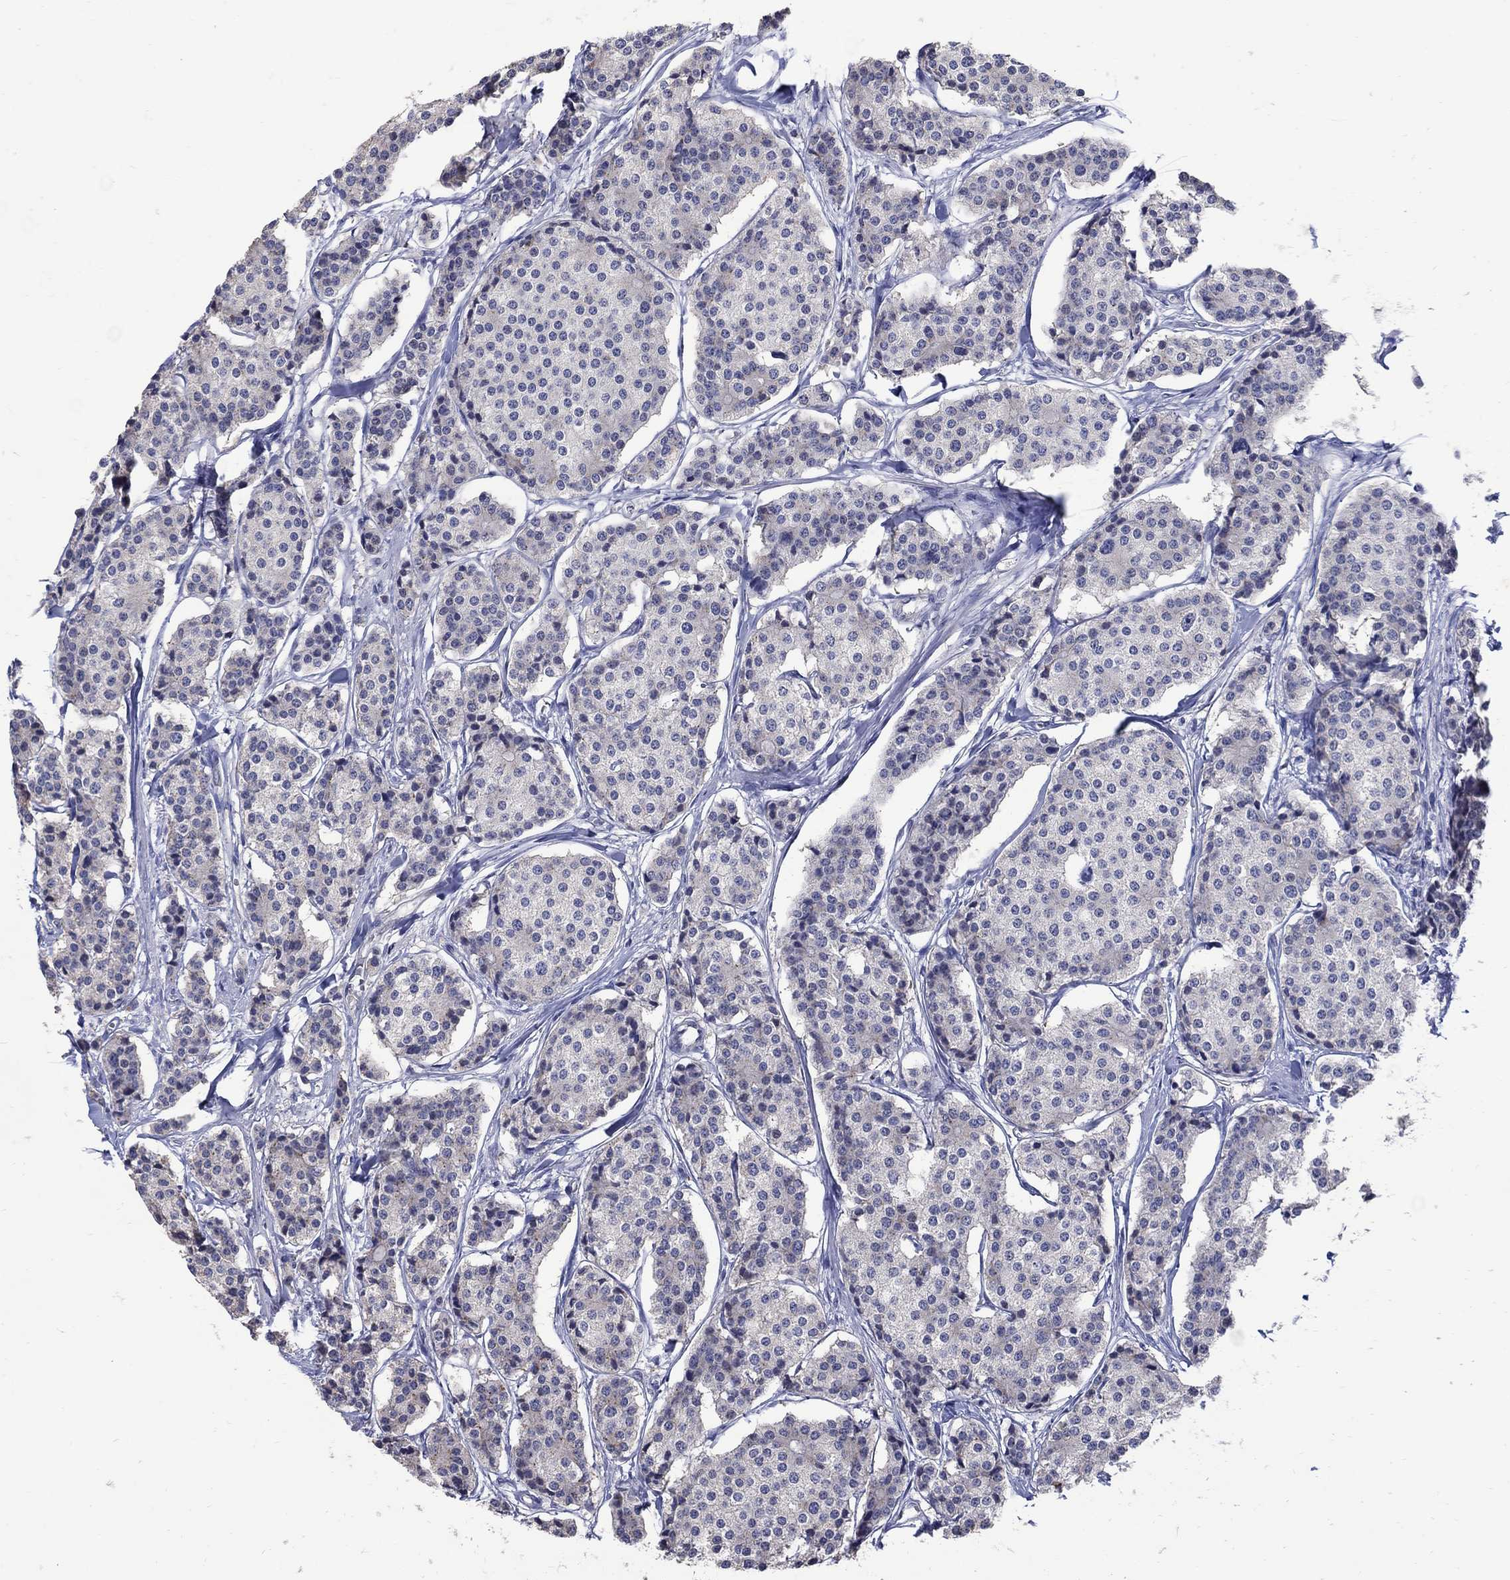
{"staining": {"intensity": "negative", "quantity": "none", "location": "none"}, "tissue": "carcinoid", "cell_type": "Tumor cells", "image_type": "cancer", "snomed": [{"axis": "morphology", "description": "Carcinoid, malignant, NOS"}, {"axis": "topography", "description": "Small intestine"}], "caption": "Immunohistochemistry (IHC) image of human malignant carcinoid stained for a protein (brown), which demonstrates no staining in tumor cells.", "gene": "CETN1", "patient": {"sex": "female", "age": 65}}